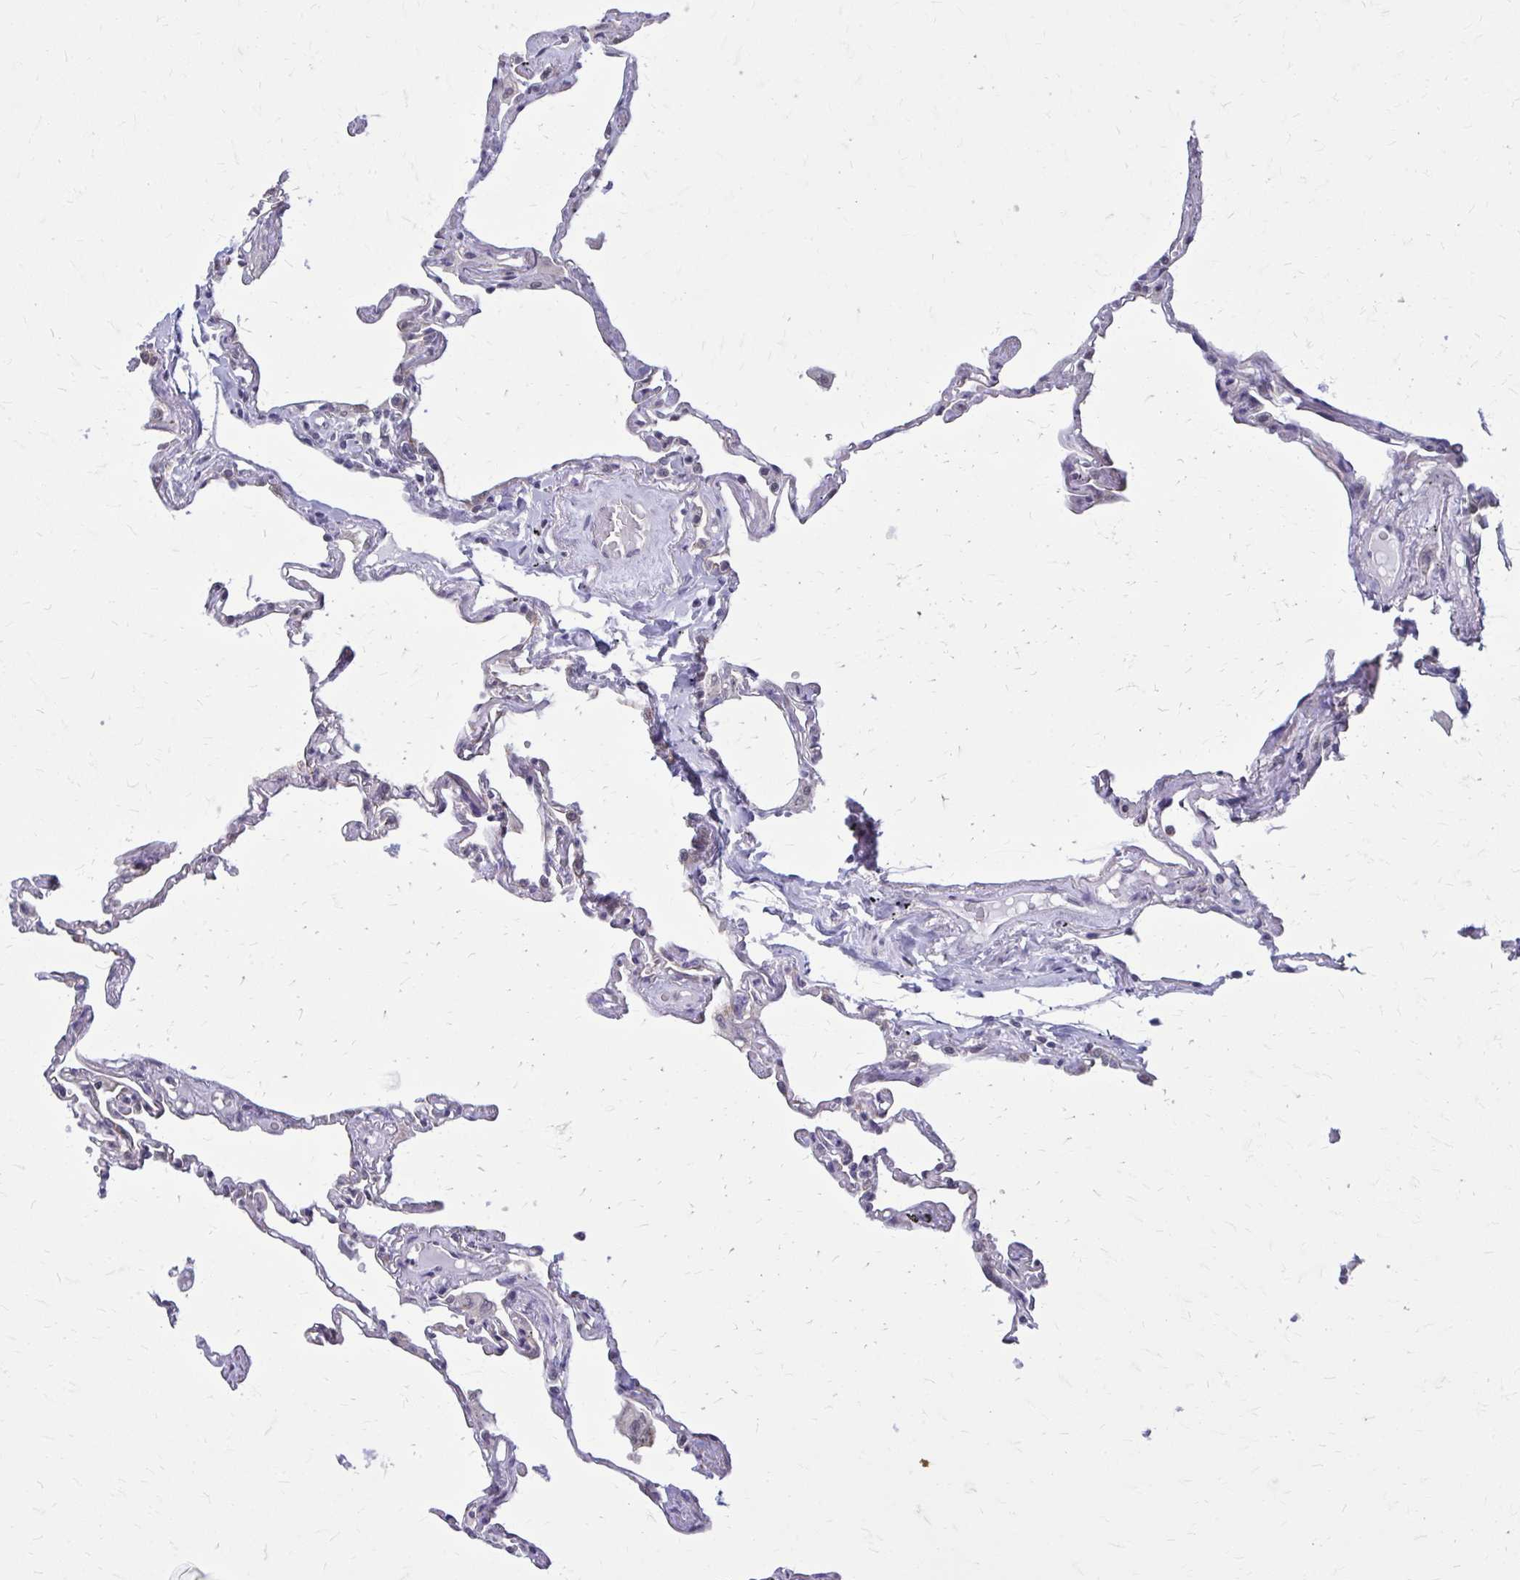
{"staining": {"intensity": "moderate", "quantity": "<25%", "location": "cytoplasmic/membranous"}, "tissue": "lung", "cell_type": "Alveolar cells", "image_type": "normal", "snomed": [{"axis": "morphology", "description": "Normal tissue, NOS"}, {"axis": "topography", "description": "Lung"}], "caption": "A photomicrograph of lung stained for a protein demonstrates moderate cytoplasmic/membranous brown staining in alveolar cells.", "gene": "AKAP5", "patient": {"sex": "female", "age": 67}}